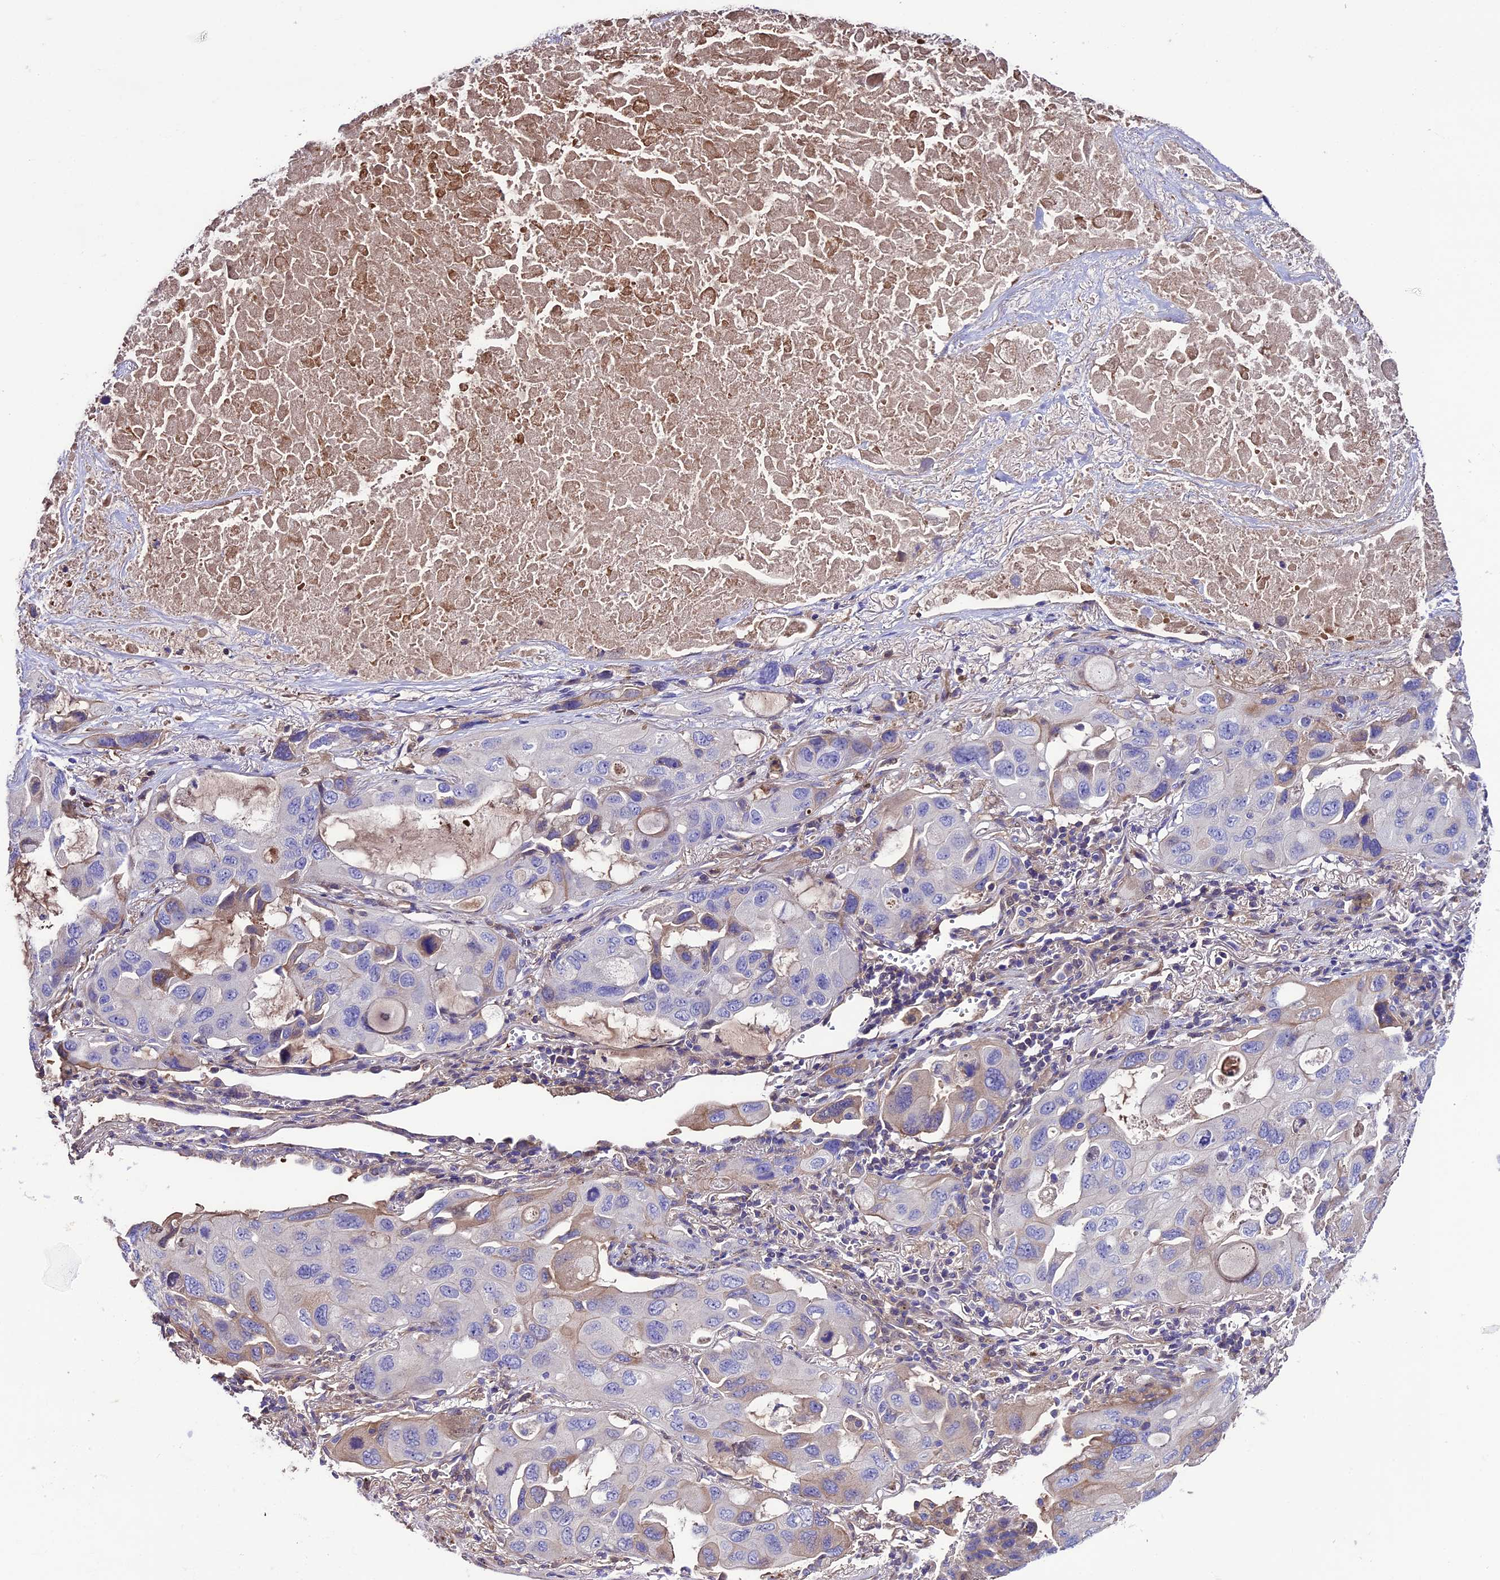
{"staining": {"intensity": "weak", "quantity": "<25%", "location": "cytoplasmic/membranous"}, "tissue": "lung cancer", "cell_type": "Tumor cells", "image_type": "cancer", "snomed": [{"axis": "morphology", "description": "Squamous cell carcinoma, NOS"}, {"axis": "topography", "description": "Lung"}], "caption": "An immunohistochemistry photomicrograph of squamous cell carcinoma (lung) is shown. There is no staining in tumor cells of squamous cell carcinoma (lung).", "gene": "TCP11L2", "patient": {"sex": "female", "age": 73}}